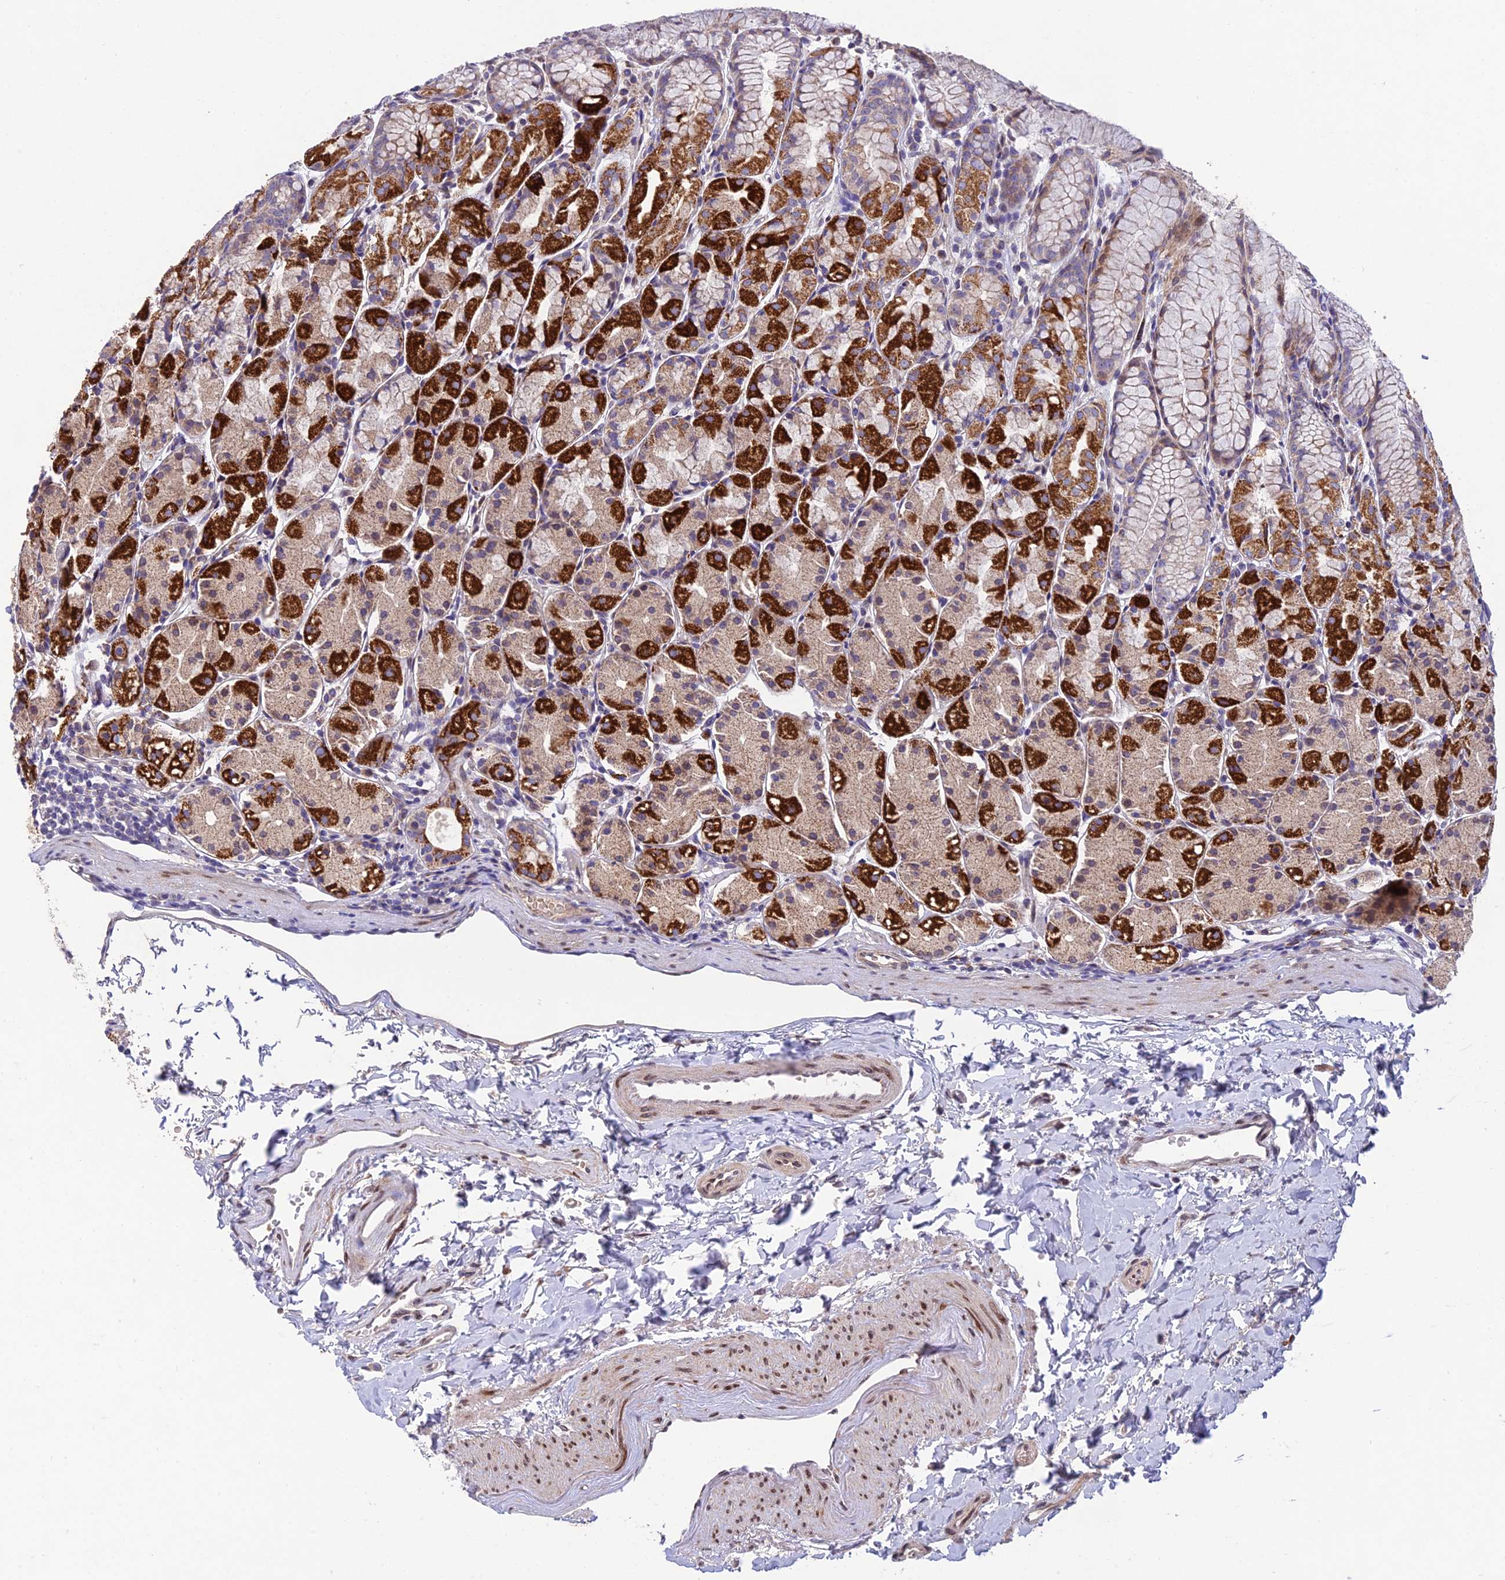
{"staining": {"intensity": "strong", "quantity": "25%-75%", "location": "cytoplasmic/membranous"}, "tissue": "stomach", "cell_type": "Glandular cells", "image_type": "normal", "snomed": [{"axis": "morphology", "description": "Normal tissue, NOS"}, {"axis": "topography", "description": "Stomach, upper"}], "caption": "The photomicrograph shows a brown stain indicating the presence of a protein in the cytoplasmic/membranous of glandular cells in stomach.", "gene": "MGAT2", "patient": {"sex": "male", "age": 47}}